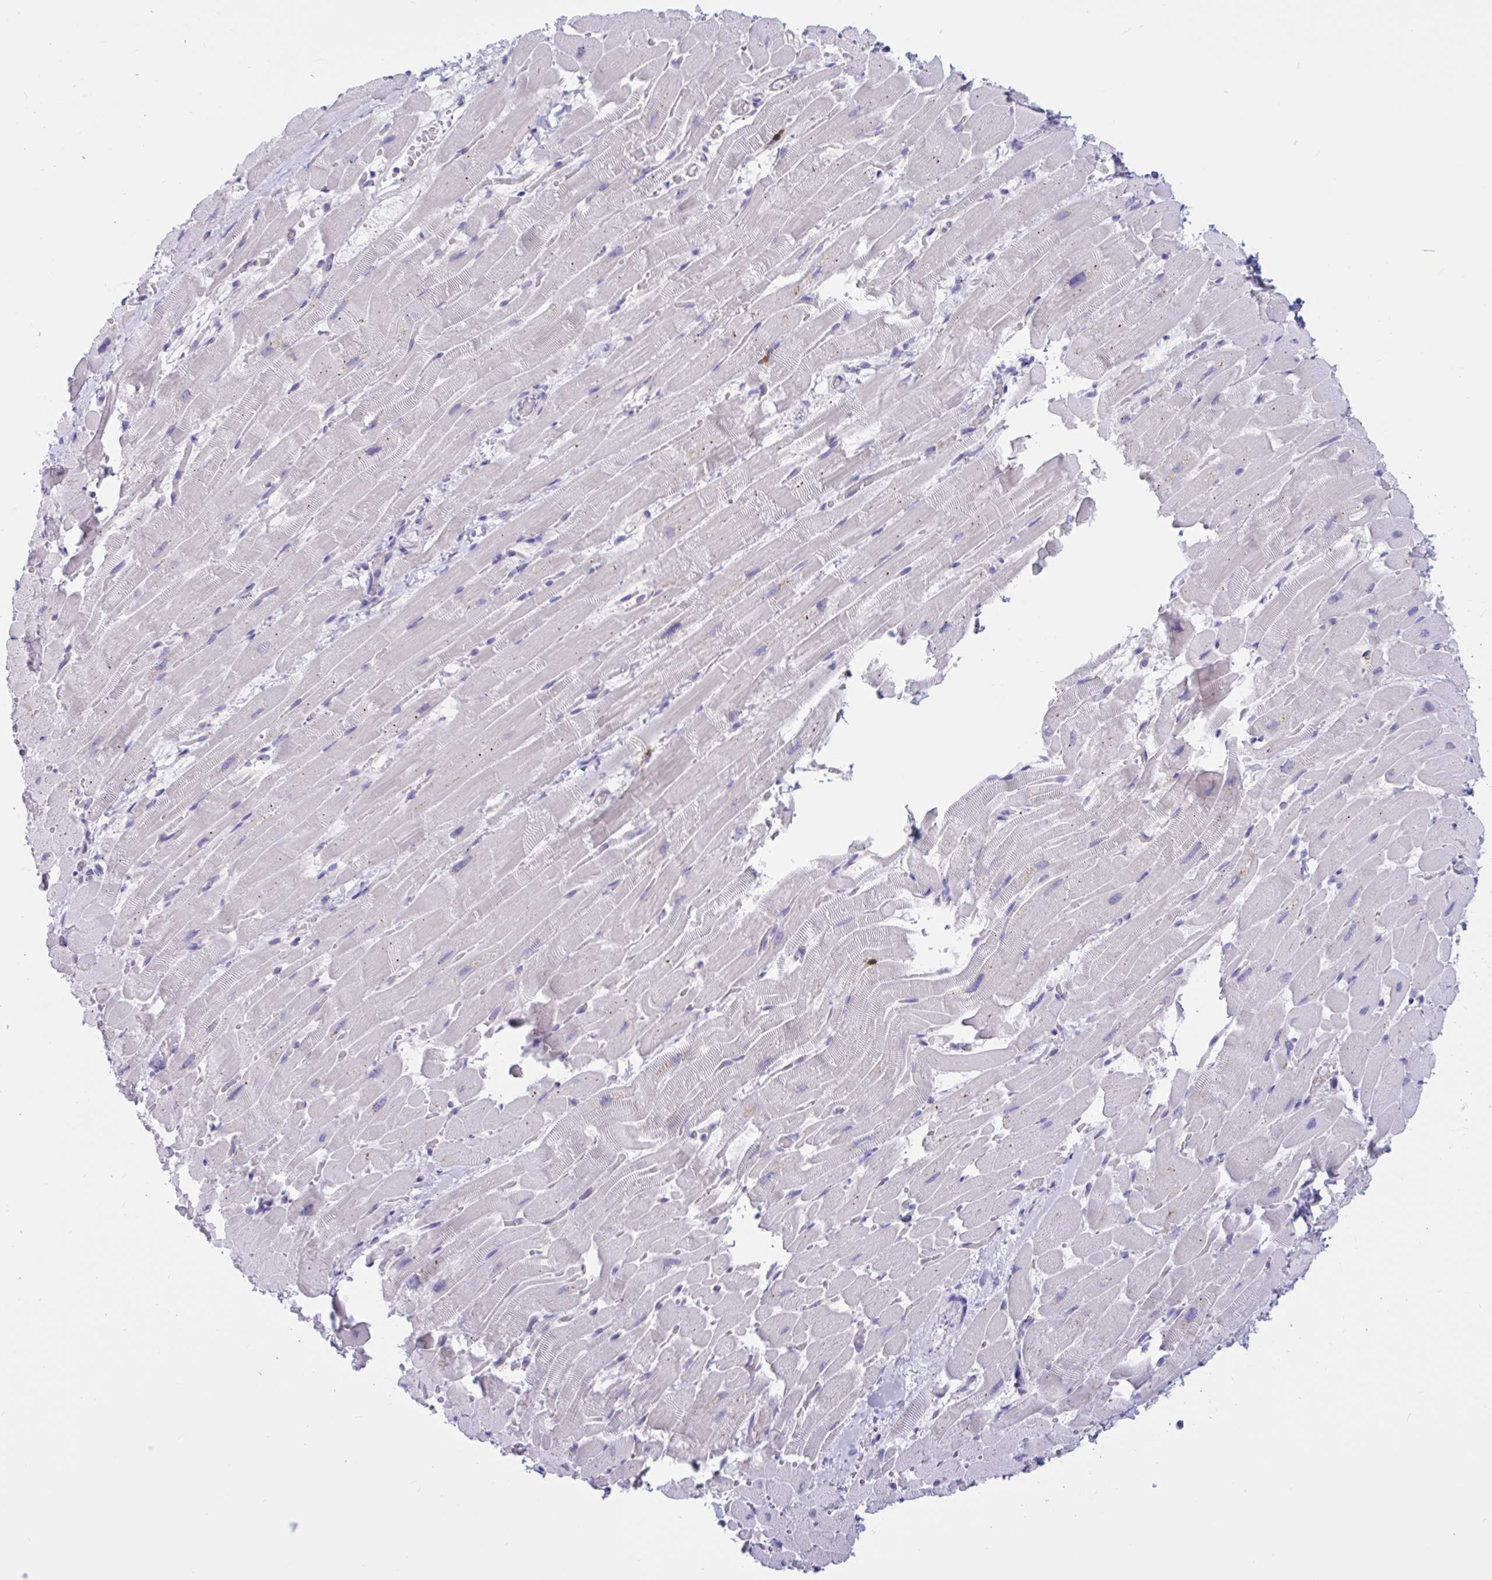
{"staining": {"intensity": "moderate", "quantity": "<25%", "location": "cytoplasmic/membranous"}, "tissue": "heart muscle", "cell_type": "Cardiomyocytes", "image_type": "normal", "snomed": [{"axis": "morphology", "description": "Normal tissue, NOS"}, {"axis": "topography", "description": "Heart"}], "caption": "This image displays benign heart muscle stained with IHC to label a protein in brown. The cytoplasmic/membranous of cardiomyocytes show moderate positivity for the protein. Nuclei are counter-stained blue.", "gene": "RNASE3", "patient": {"sex": "male", "age": 37}}